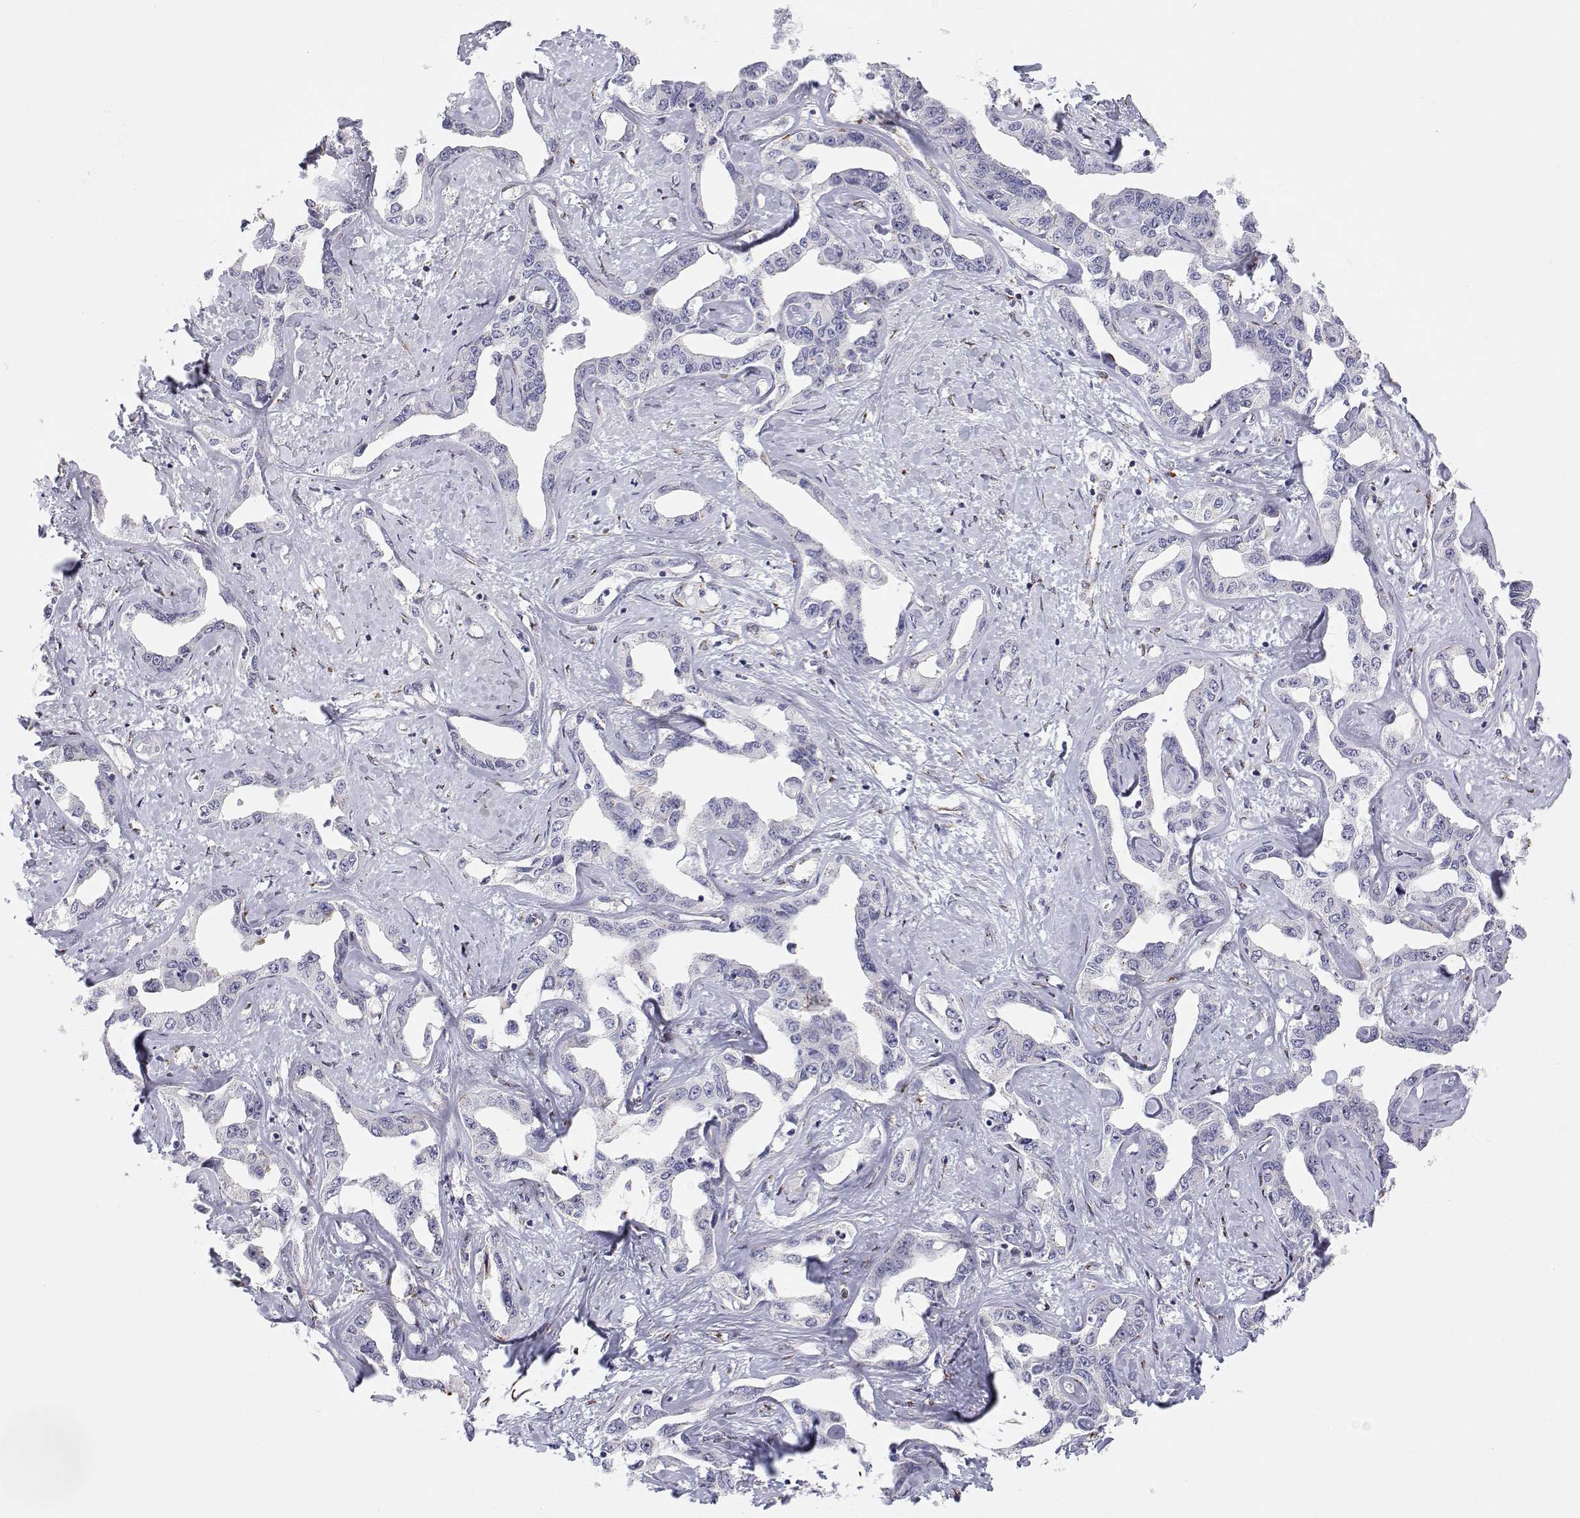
{"staining": {"intensity": "negative", "quantity": "none", "location": "none"}, "tissue": "liver cancer", "cell_type": "Tumor cells", "image_type": "cancer", "snomed": [{"axis": "morphology", "description": "Cholangiocarcinoma"}, {"axis": "topography", "description": "Liver"}], "caption": "This is a histopathology image of IHC staining of cholangiocarcinoma (liver), which shows no positivity in tumor cells.", "gene": "STARD13", "patient": {"sex": "male", "age": 59}}